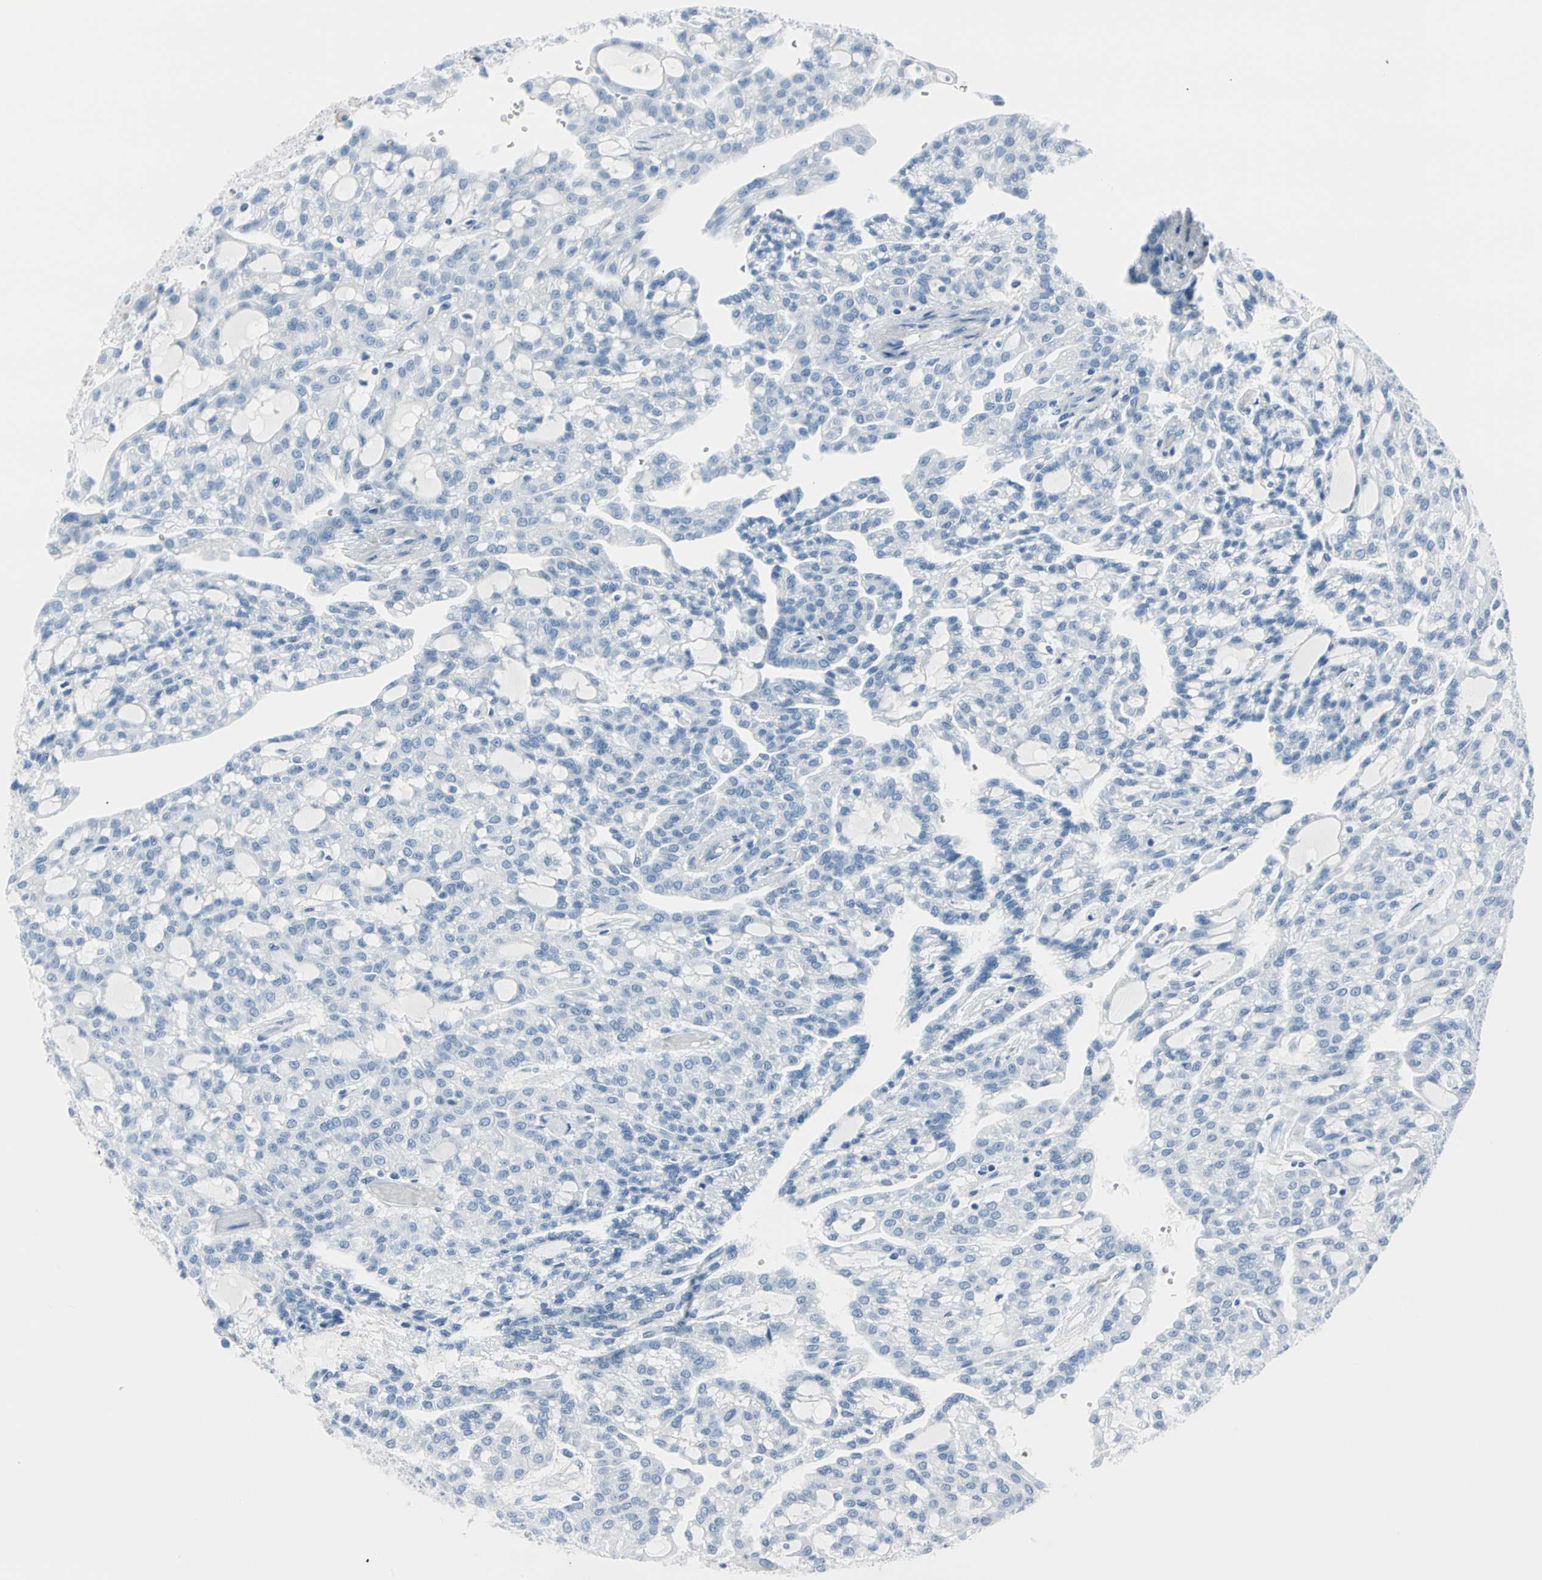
{"staining": {"intensity": "negative", "quantity": "none", "location": "none"}, "tissue": "renal cancer", "cell_type": "Tumor cells", "image_type": "cancer", "snomed": [{"axis": "morphology", "description": "Adenocarcinoma, NOS"}, {"axis": "topography", "description": "Kidney"}], "caption": "DAB (3,3'-diaminobenzidine) immunohistochemical staining of human adenocarcinoma (renal) reveals no significant expression in tumor cells. (DAB (3,3'-diaminobenzidine) immunohistochemistry (IHC), high magnification).", "gene": "TPO", "patient": {"sex": "male", "age": 63}}